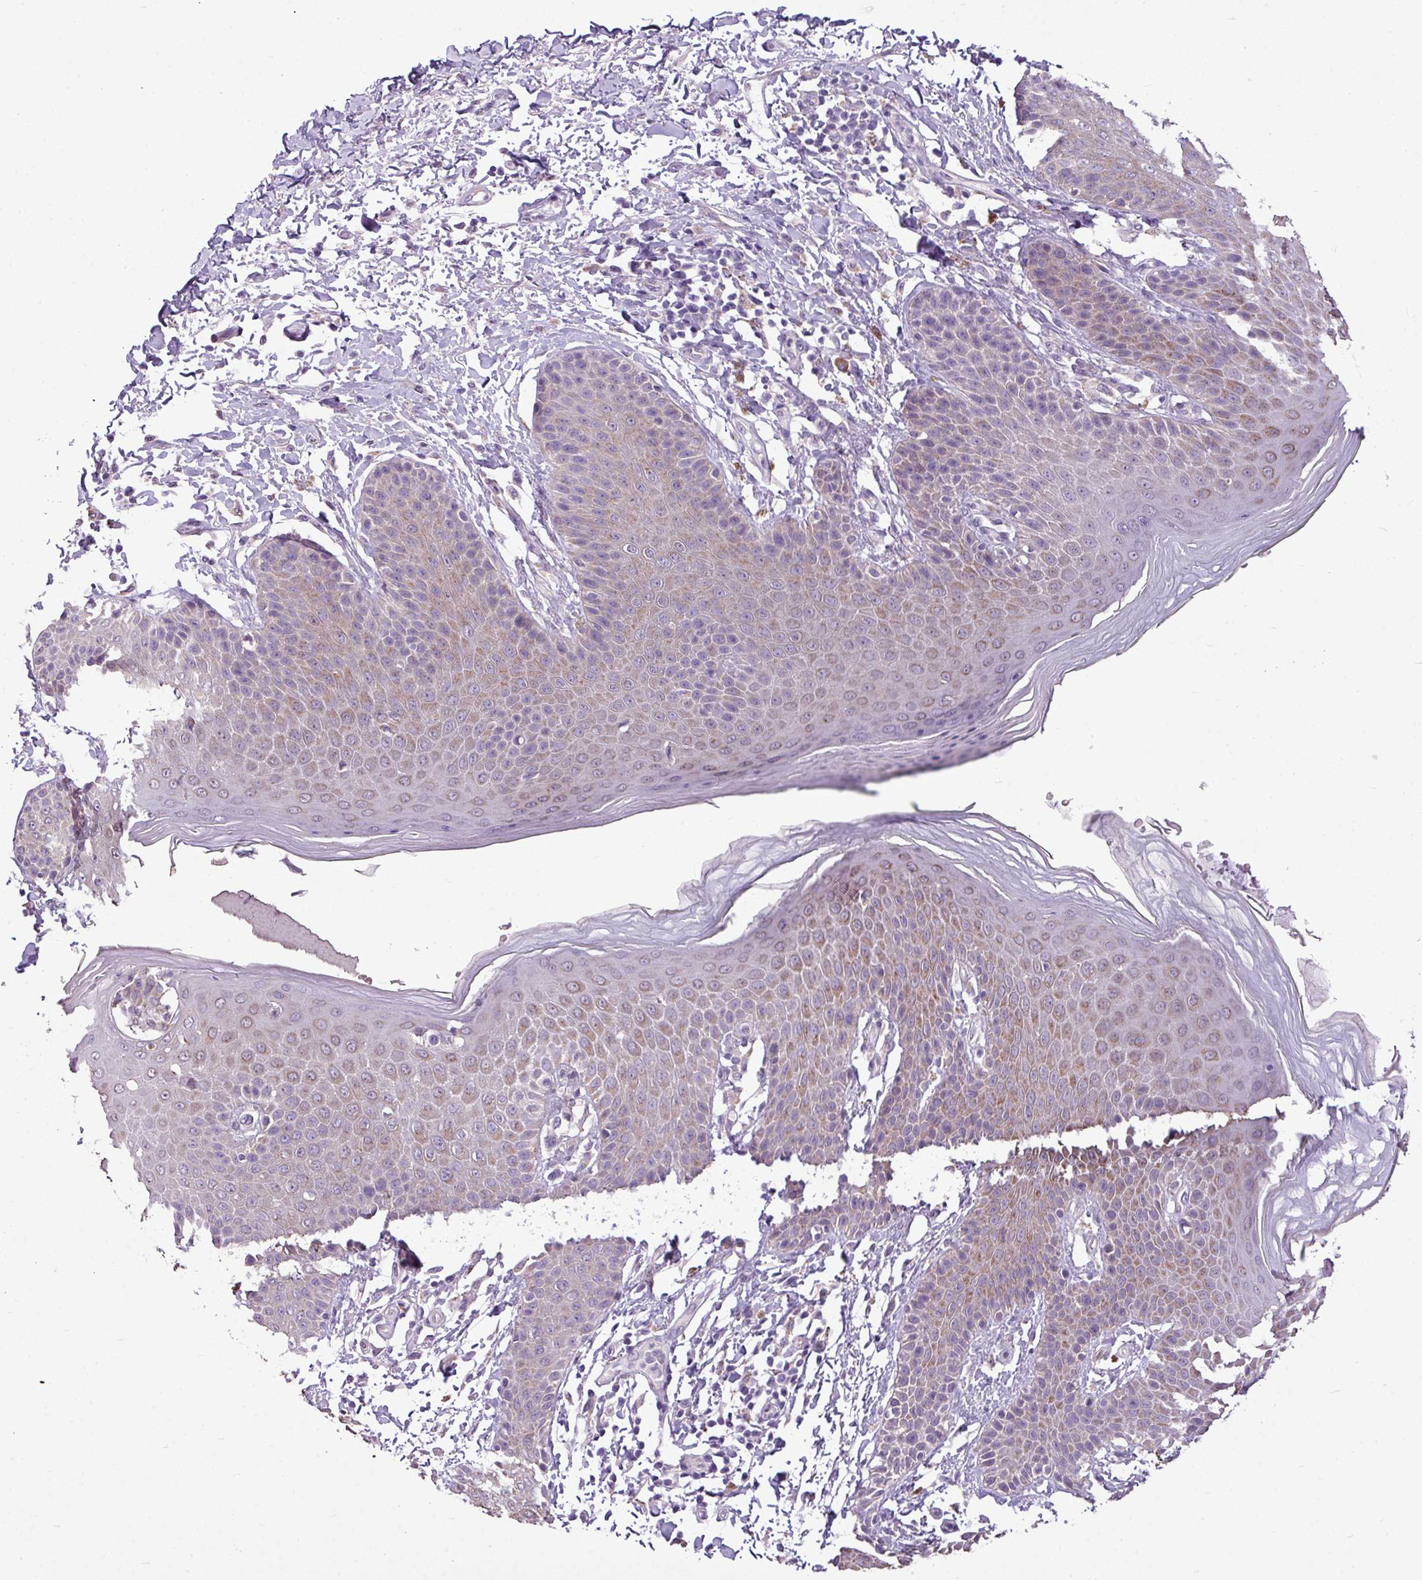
{"staining": {"intensity": "moderate", "quantity": "25%-75%", "location": "cytoplasmic/membranous"}, "tissue": "skin", "cell_type": "Epidermal cells", "image_type": "normal", "snomed": [{"axis": "morphology", "description": "Normal tissue, NOS"}, {"axis": "topography", "description": "Peripheral nerve tissue"}], "caption": "High-power microscopy captured an immunohistochemistry micrograph of unremarkable skin, revealing moderate cytoplasmic/membranous expression in about 25%-75% of epidermal cells.", "gene": "ALDH2", "patient": {"sex": "male", "age": 51}}